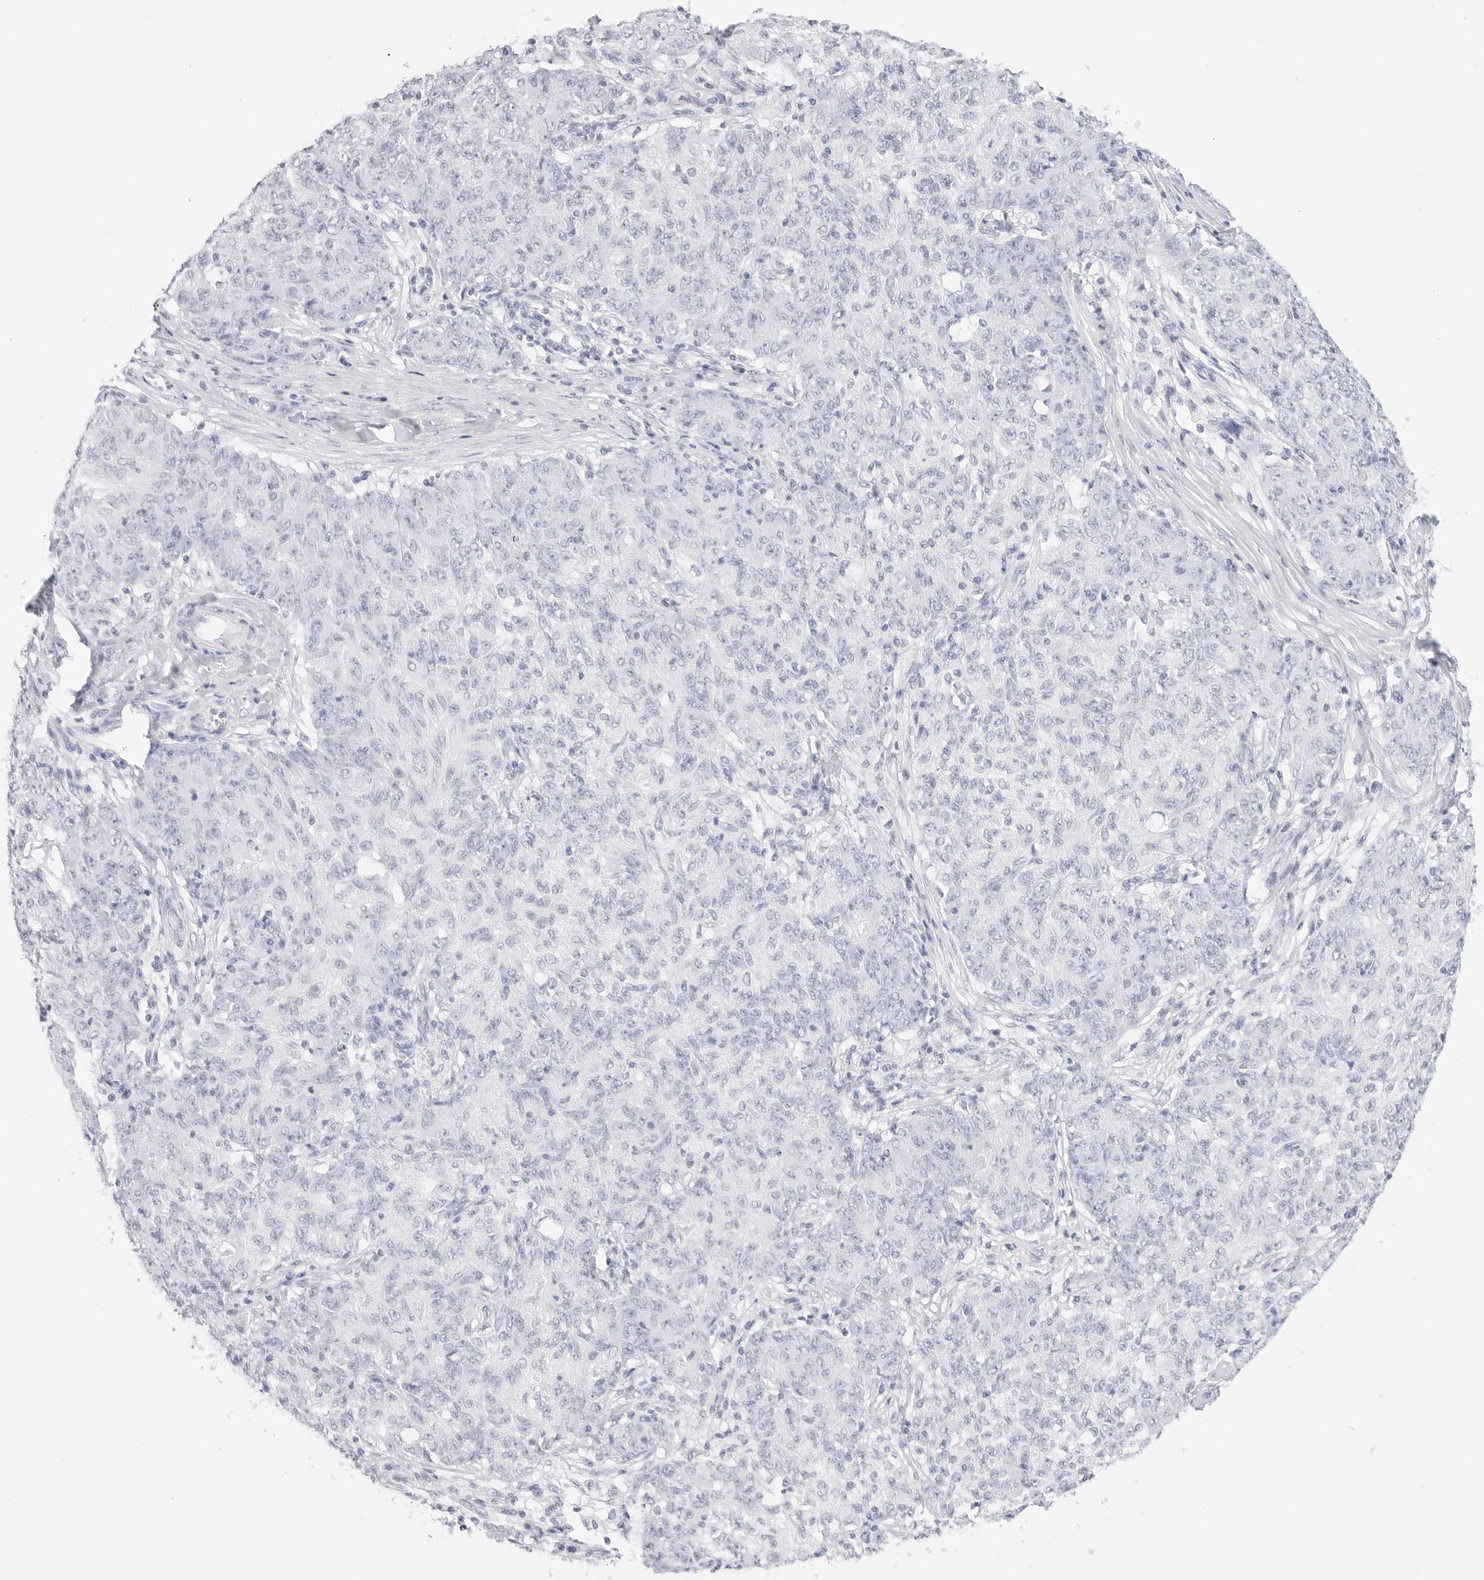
{"staining": {"intensity": "negative", "quantity": "none", "location": "none"}, "tissue": "ovarian cancer", "cell_type": "Tumor cells", "image_type": "cancer", "snomed": [{"axis": "morphology", "description": "Carcinoma, endometroid"}, {"axis": "topography", "description": "Ovary"}], "caption": "A histopathology image of ovarian cancer stained for a protein reveals no brown staining in tumor cells.", "gene": "TFF2", "patient": {"sex": "female", "age": 42}}